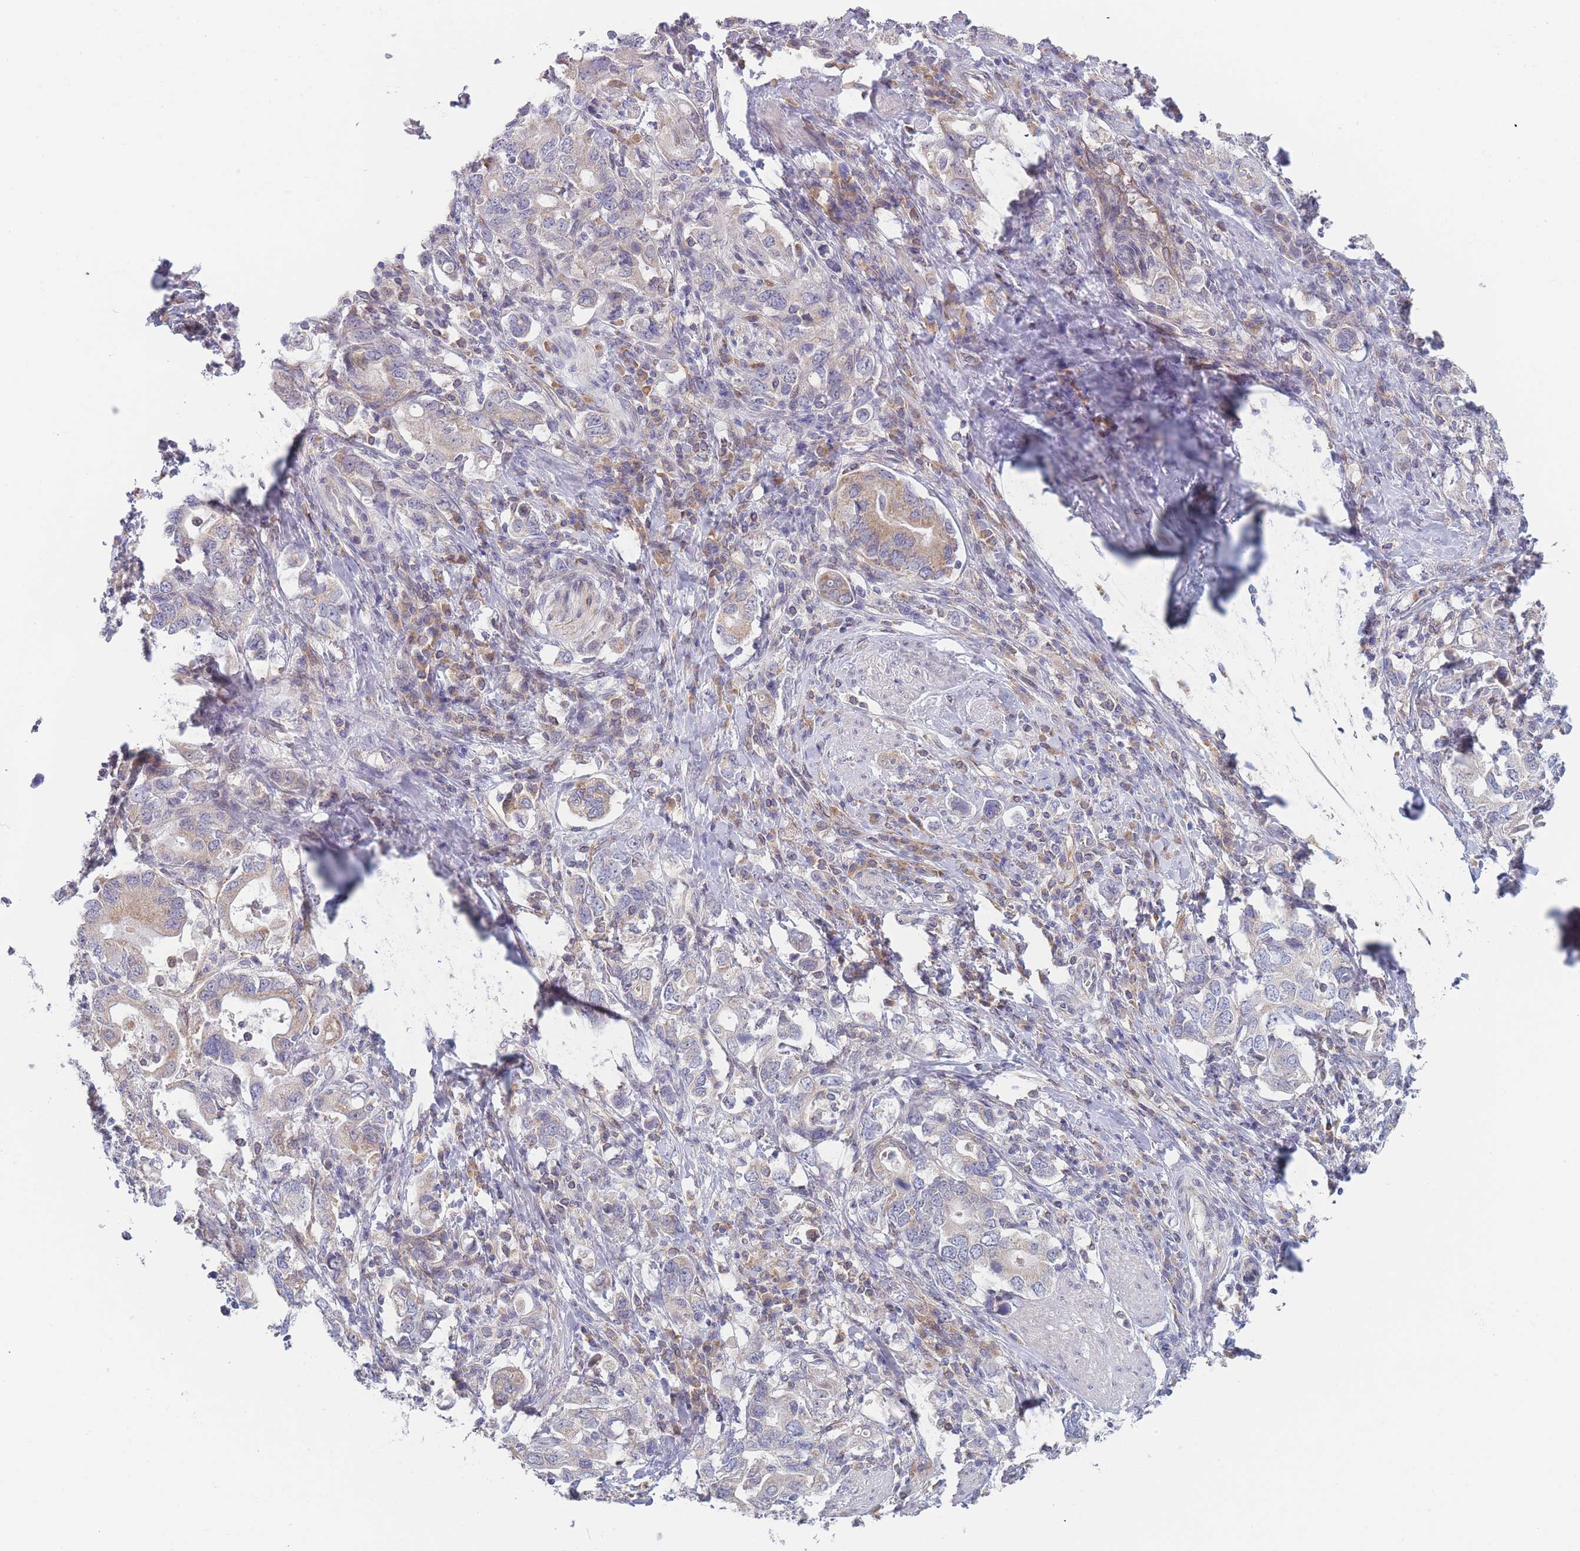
{"staining": {"intensity": "weak", "quantity": "<25%", "location": "cytoplasmic/membranous"}, "tissue": "stomach cancer", "cell_type": "Tumor cells", "image_type": "cancer", "snomed": [{"axis": "morphology", "description": "Adenocarcinoma, NOS"}, {"axis": "topography", "description": "Stomach, upper"}, {"axis": "topography", "description": "Stomach"}], "caption": "Photomicrograph shows no protein staining in tumor cells of stomach cancer tissue. Nuclei are stained in blue.", "gene": "FAM227B", "patient": {"sex": "male", "age": 62}}